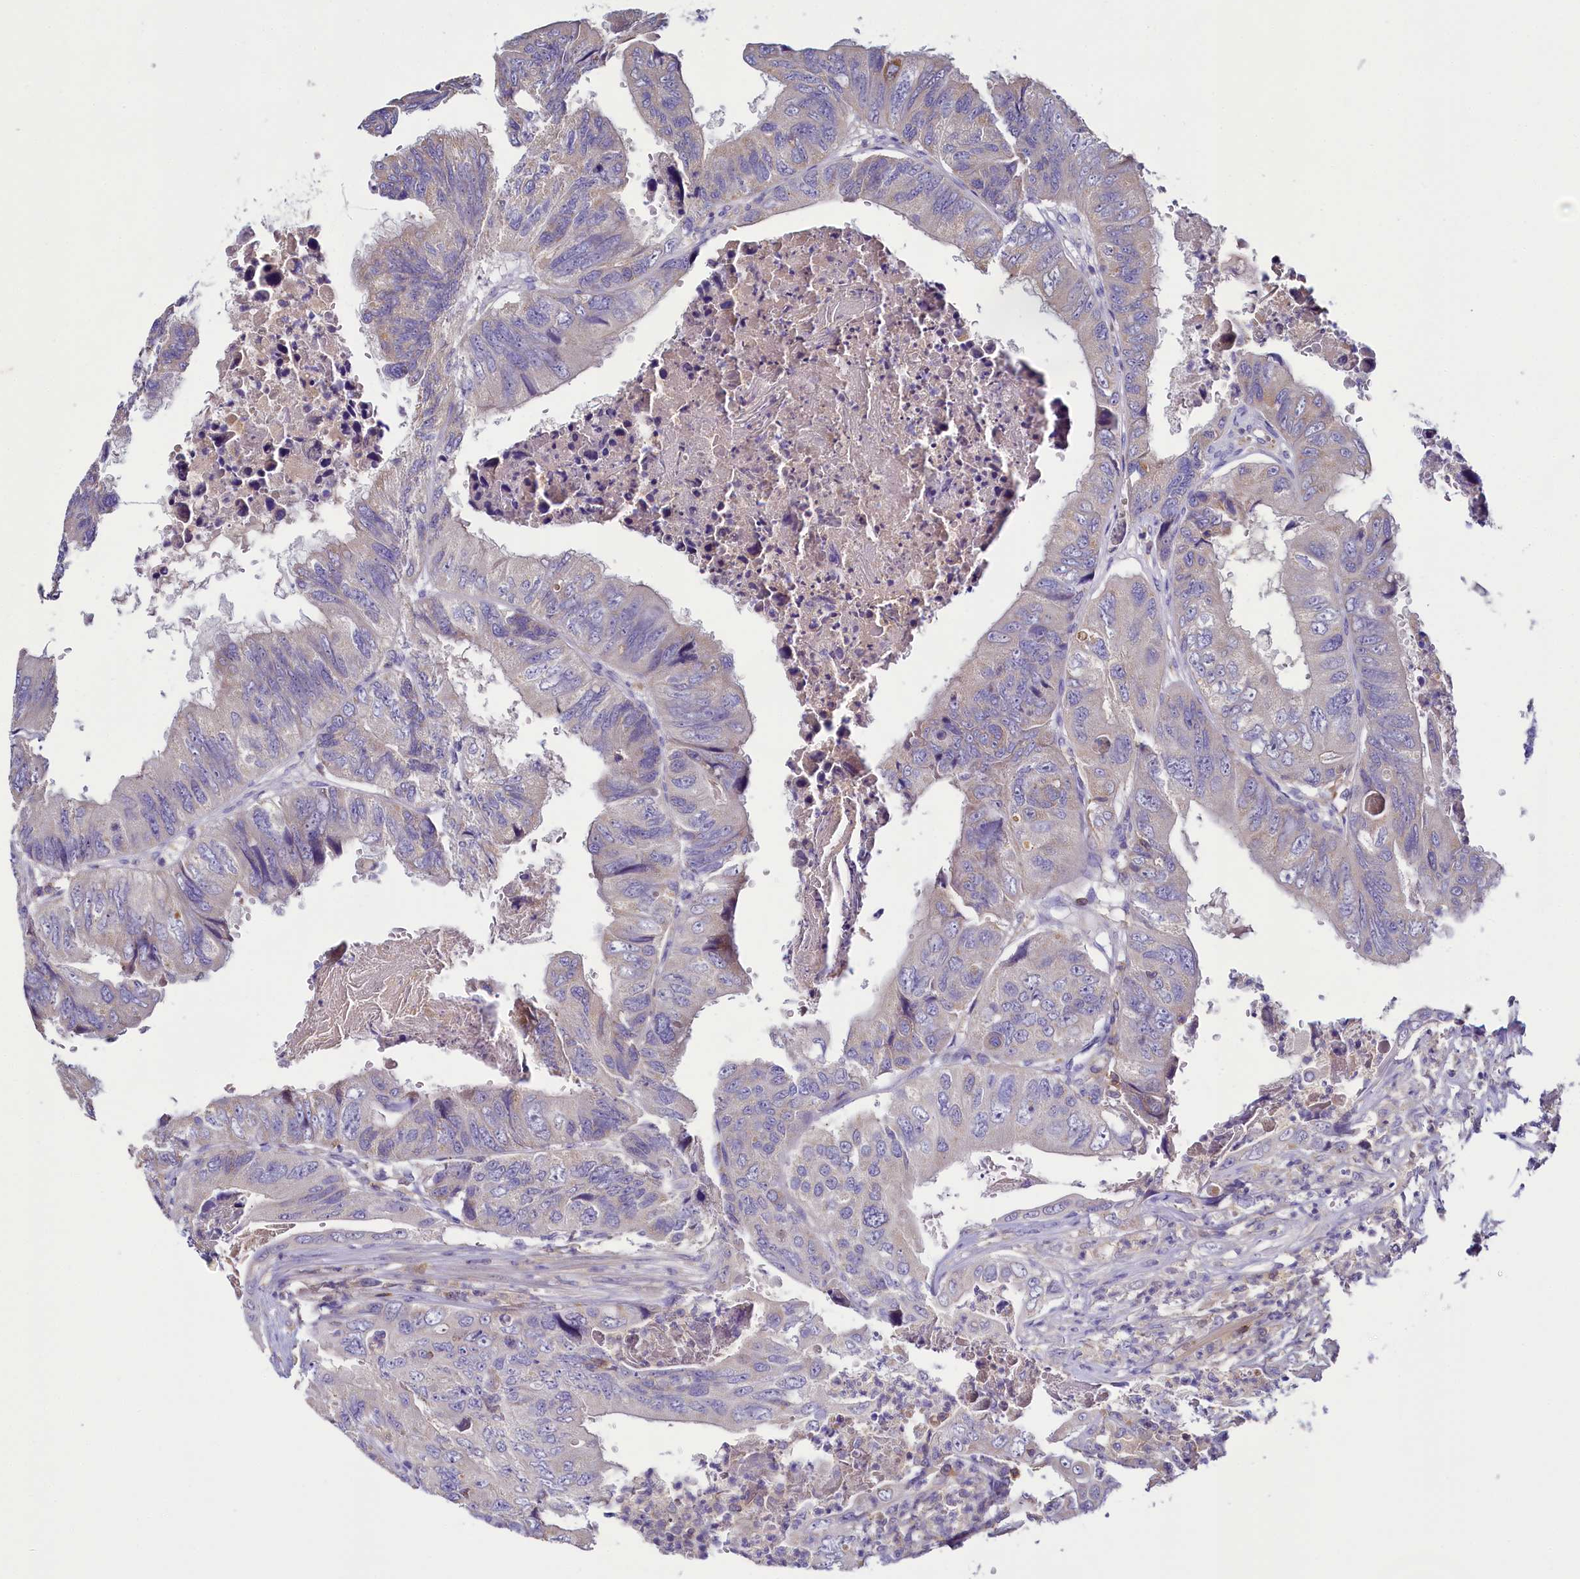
{"staining": {"intensity": "negative", "quantity": "none", "location": "none"}, "tissue": "colorectal cancer", "cell_type": "Tumor cells", "image_type": "cancer", "snomed": [{"axis": "morphology", "description": "Adenocarcinoma, NOS"}, {"axis": "topography", "description": "Rectum"}], "caption": "Tumor cells are negative for protein expression in human colorectal cancer (adenocarcinoma).", "gene": "FGFR2", "patient": {"sex": "male", "age": 63}}